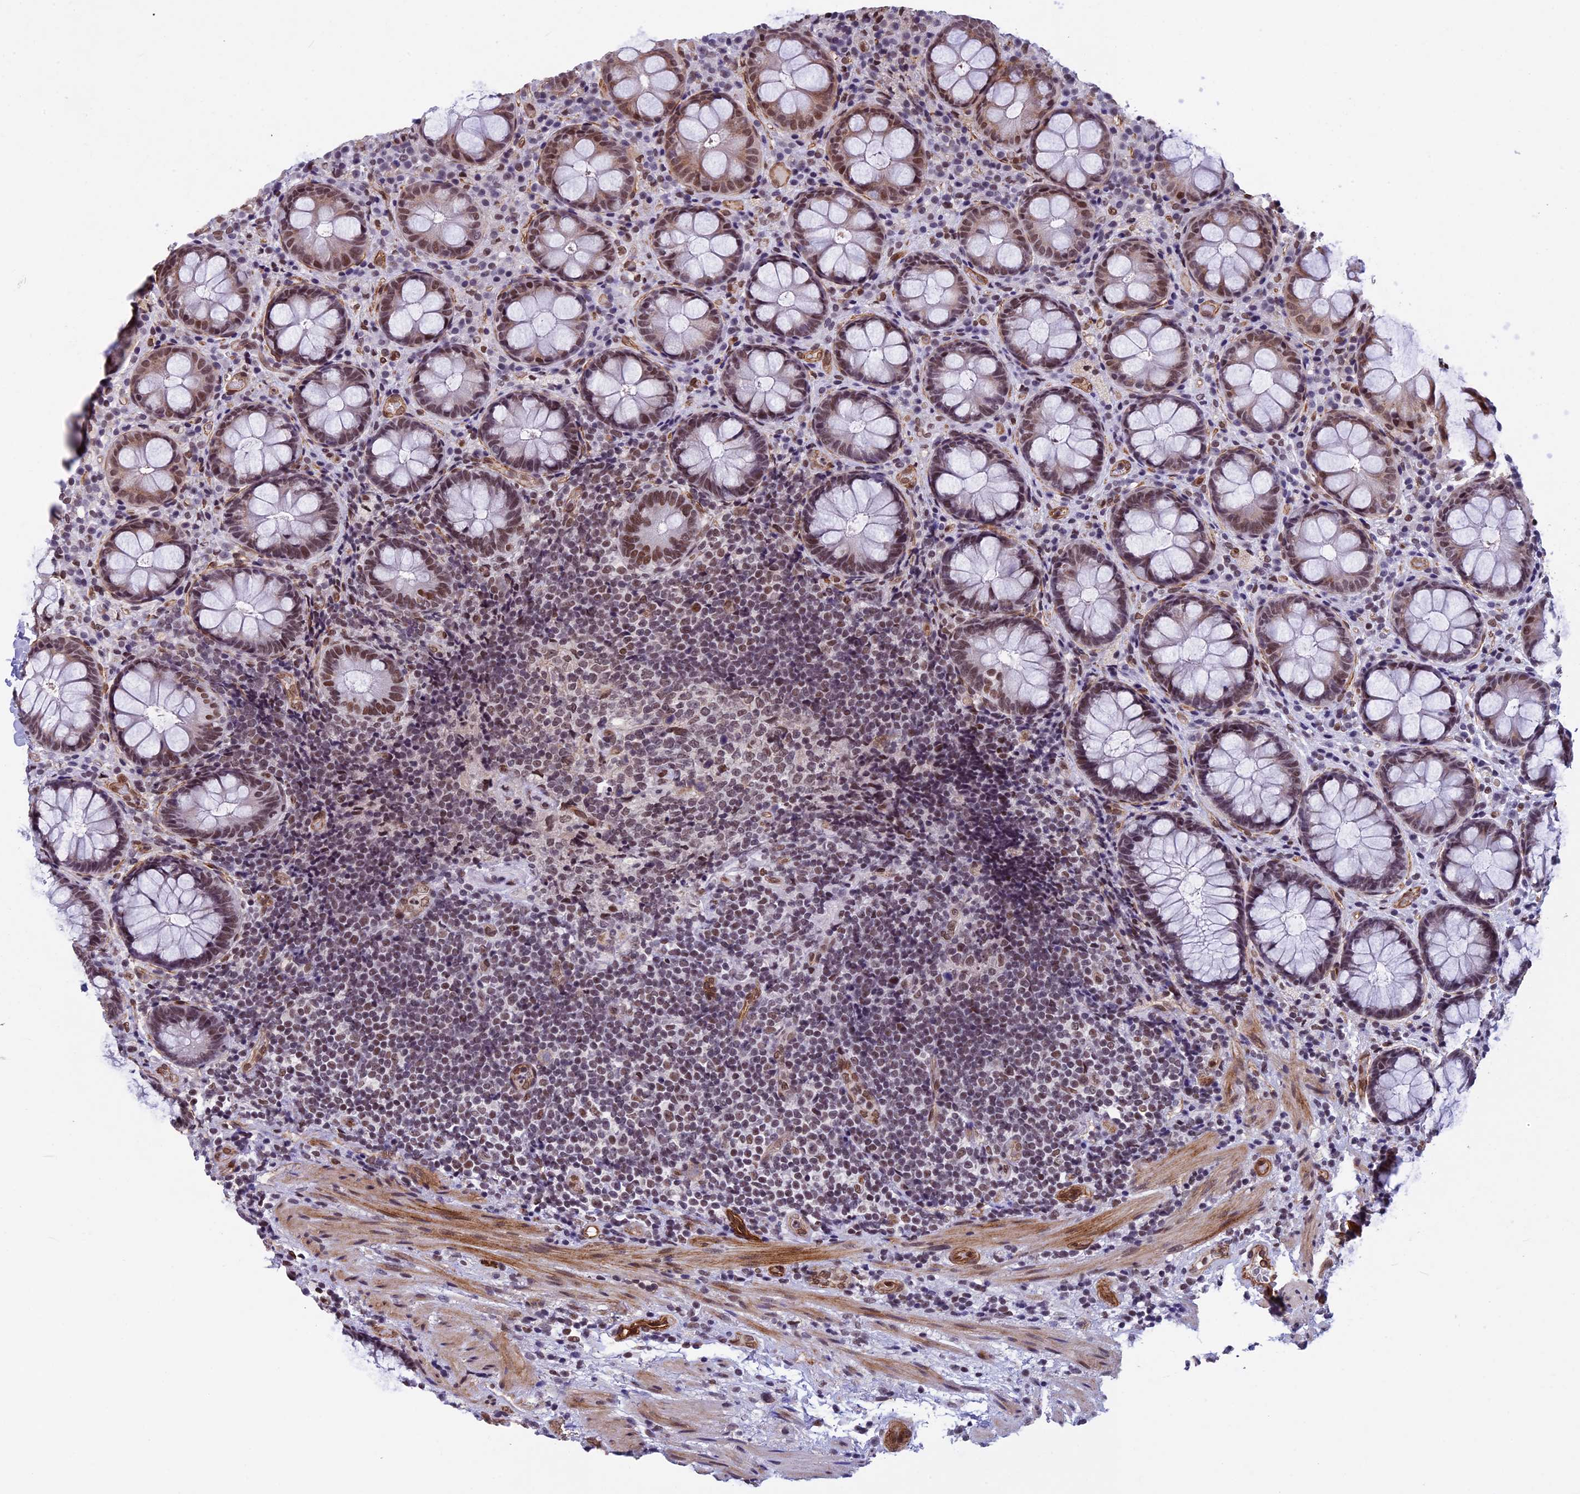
{"staining": {"intensity": "moderate", "quantity": ">75%", "location": "nuclear"}, "tissue": "rectum", "cell_type": "Glandular cells", "image_type": "normal", "snomed": [{"axis": "morphology", "description": "Normal tissue, NOS"}, {"axis": "topography", "description": "Rectum"}], "caption": "Brown immunohistochemical staining in normal human rectum demonstrates moderate nuclear positivity in approximately >75% of glandular cells. (DAB (3,3'-diaminobenzidine) IHC with brightfield microscopy, high magnification).", "gene": "NIPBL", "patient": {"sex": "male", "age": 83}}